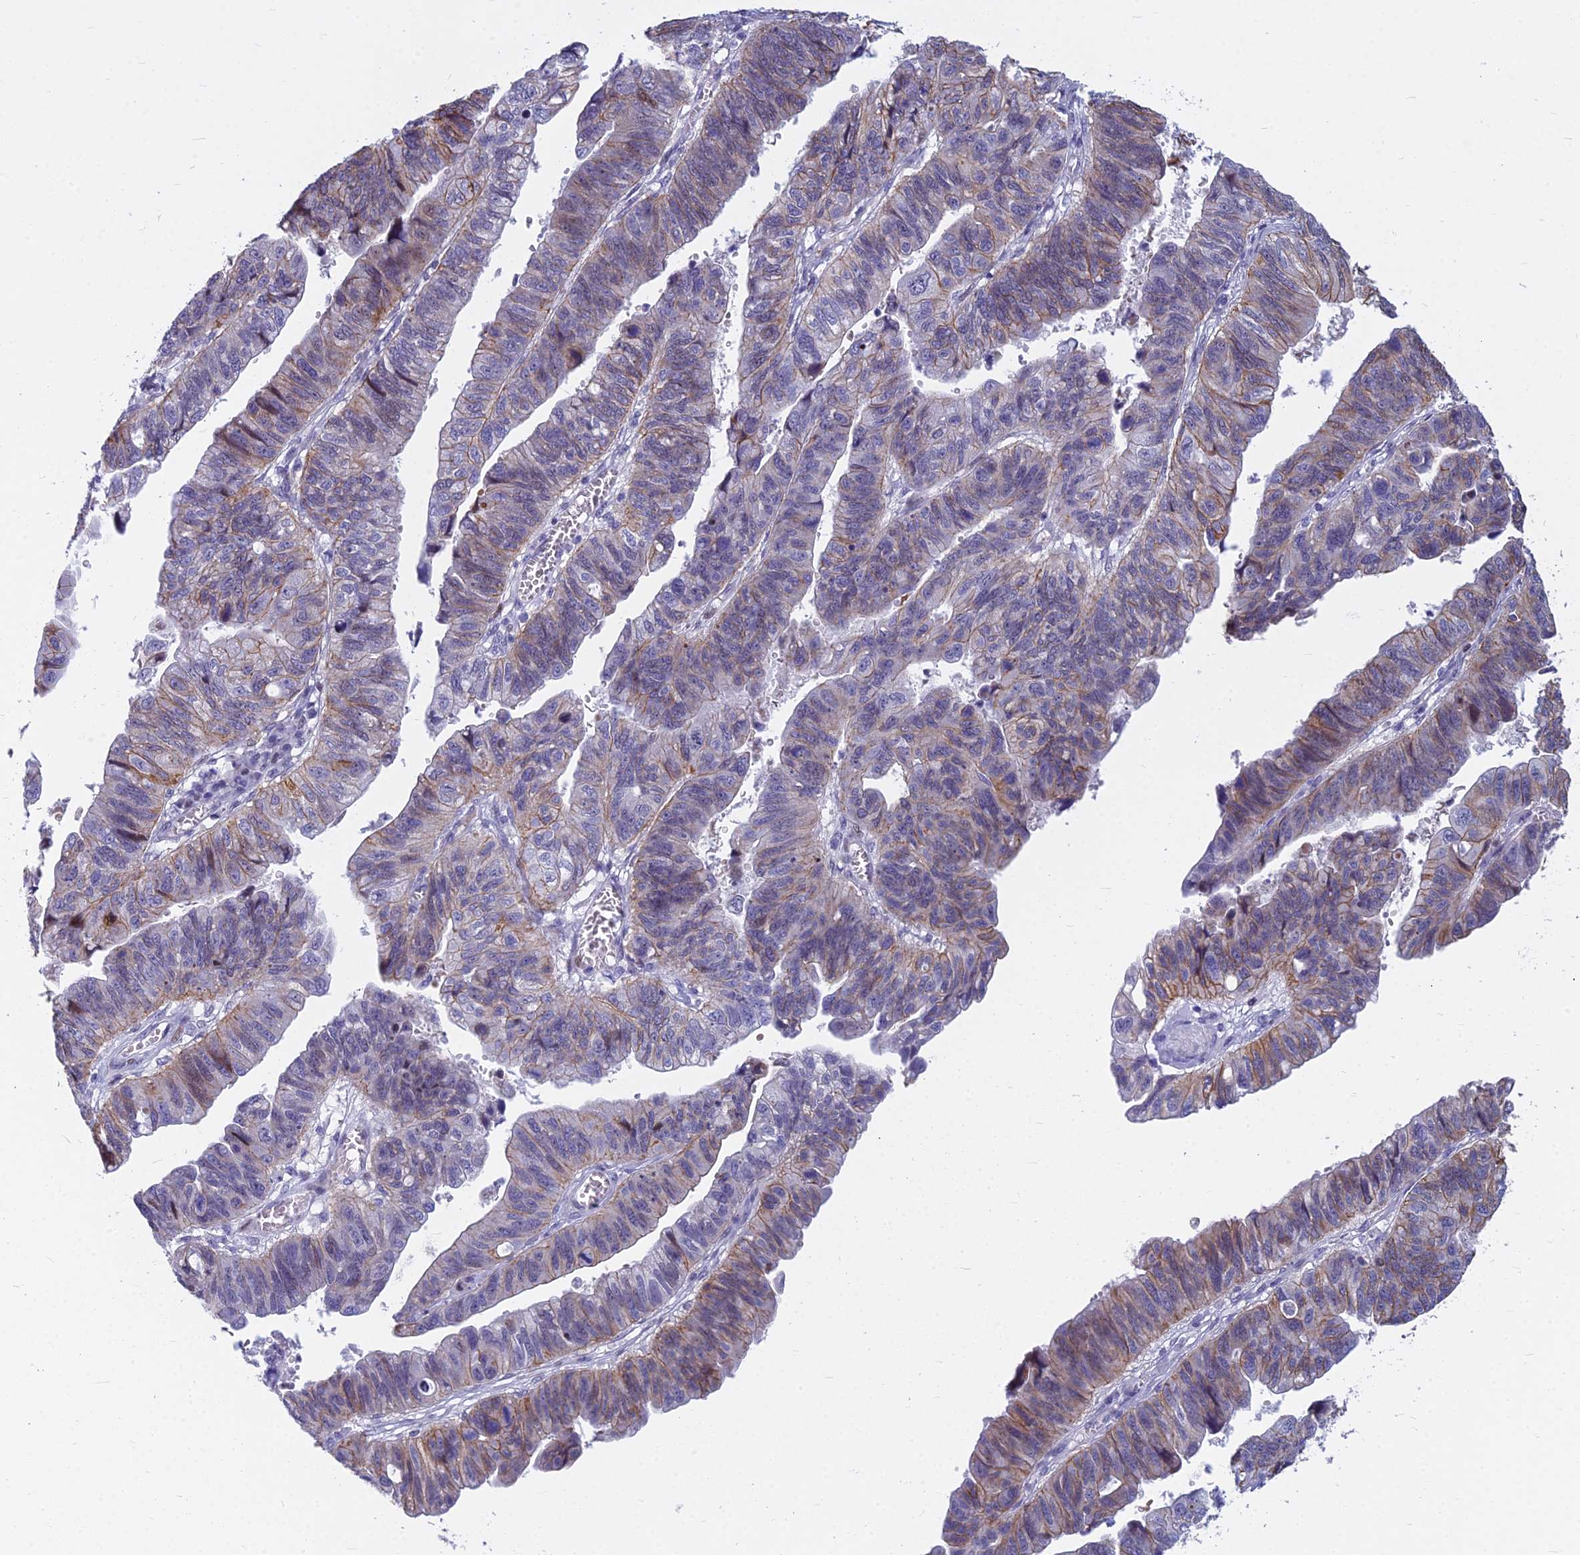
{"staining": {"intensity": "moderate", "quantity": "25%-75%", "location": "cytoplasmic/membranous"}, "tissue": "stomach cancer", "cell_type": "Tumor cells", "image_type": "cancer", "snomed": [{"axis": "morphology", "description": "Adenocarcinoma, NOS"}, {"axis": "topography", "description": "Stomach"}], "caption": "Adenocarcinoma (stomach) tissue reveals moderate cytoplasmic/membranous positivity in about 25%-75% of tumor cells", "gene": "MYBPC2", "patient": {"sex": "male", "age": 59}}